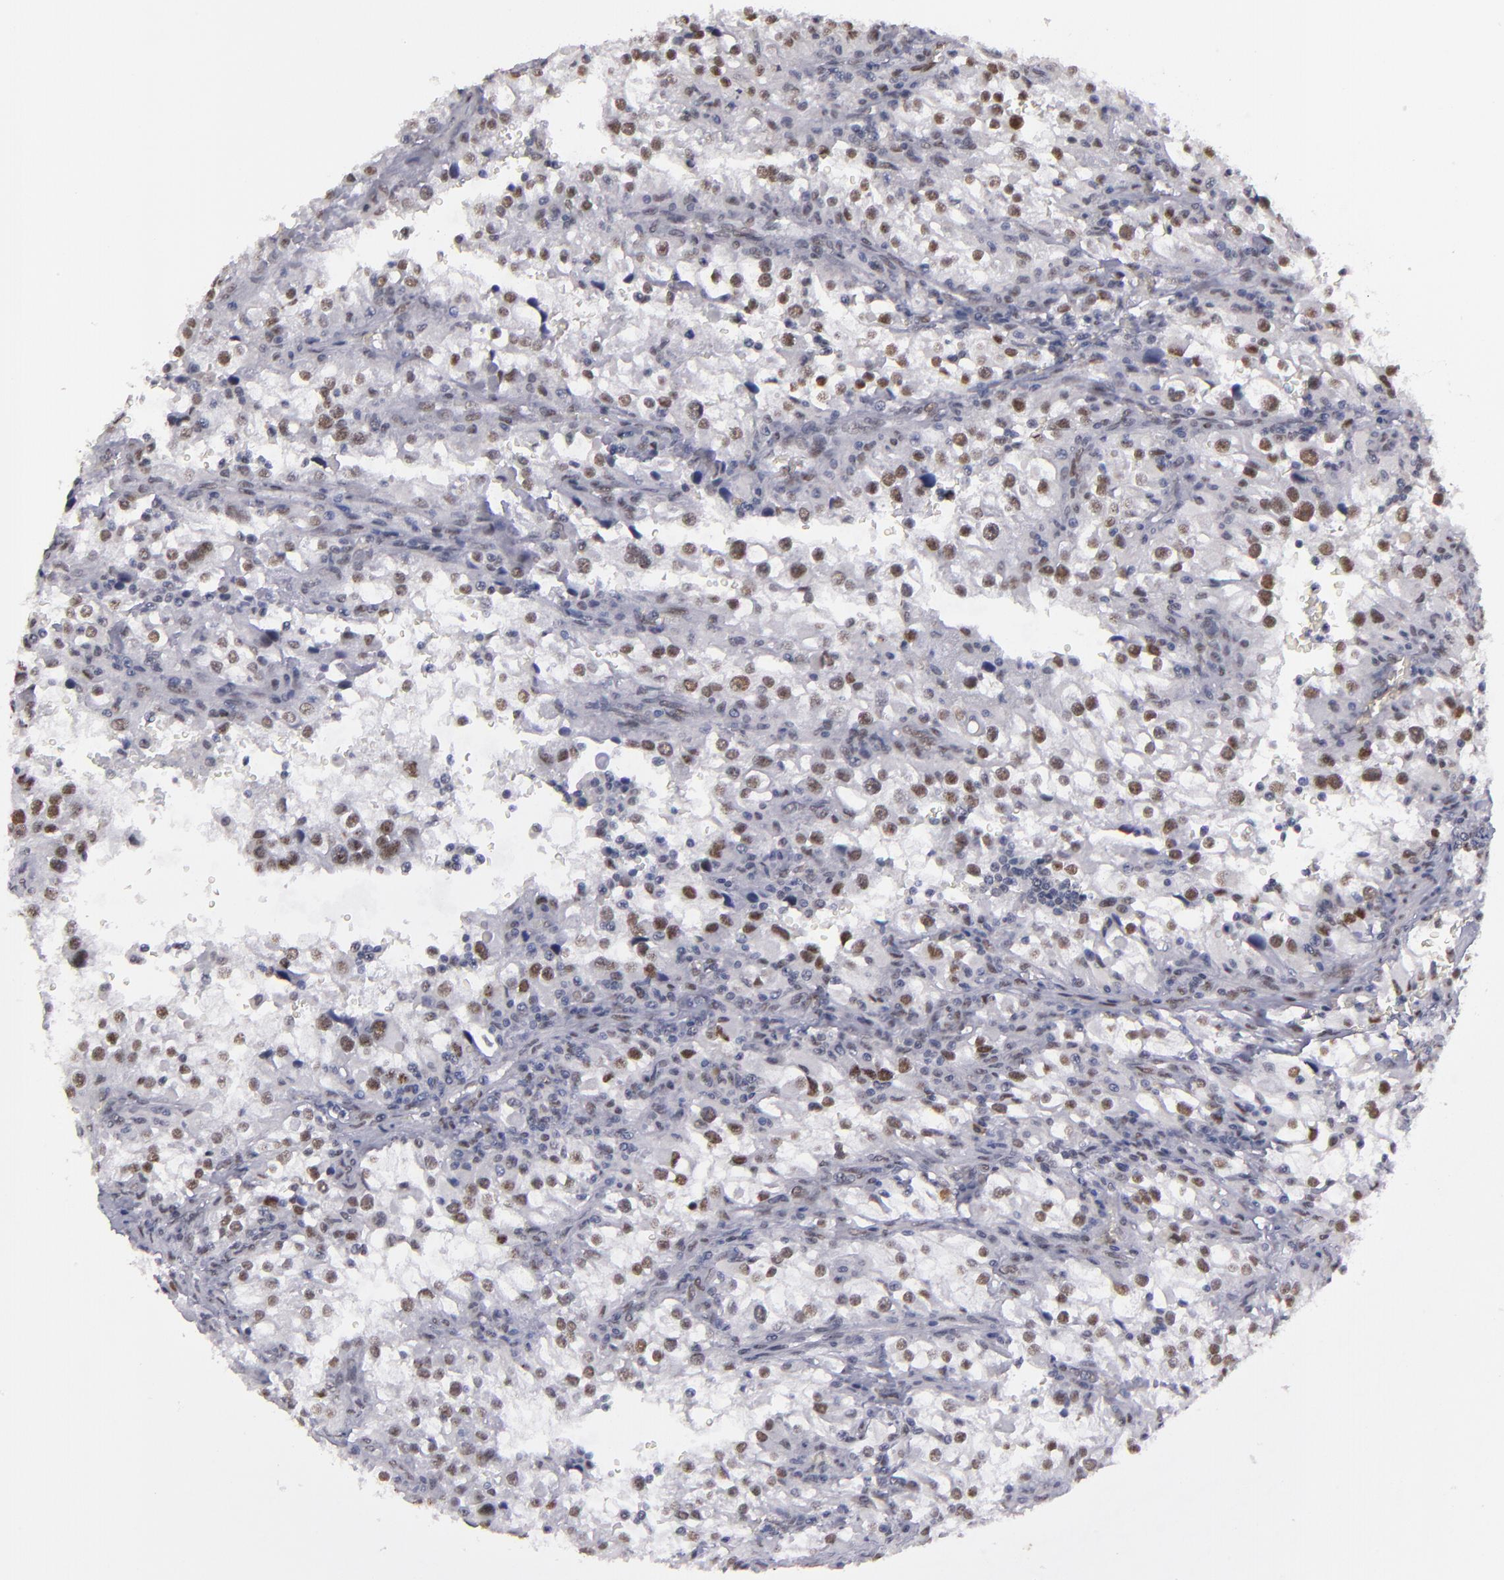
{"staining": {"intensity": "moderate", "quantity": "25%-75%", "location": "nuclear"}, "tissue": "renal cancer", "cell_type": "Tumor cells", "image_type": "cancer", "snomed": [{"axis": "morphology", "description": "Adenocarcinoma, NOS"}, {"axis": "topography", "description": "Kidney"}], "caption": "Immunohistochemistry (DAB) staining of human renal cancer displays moderate nuclear protein expression in about 25%-75% of tumor cells.", "gene": "OTUB2", "patient": {"sex": "female", "age": 52}}